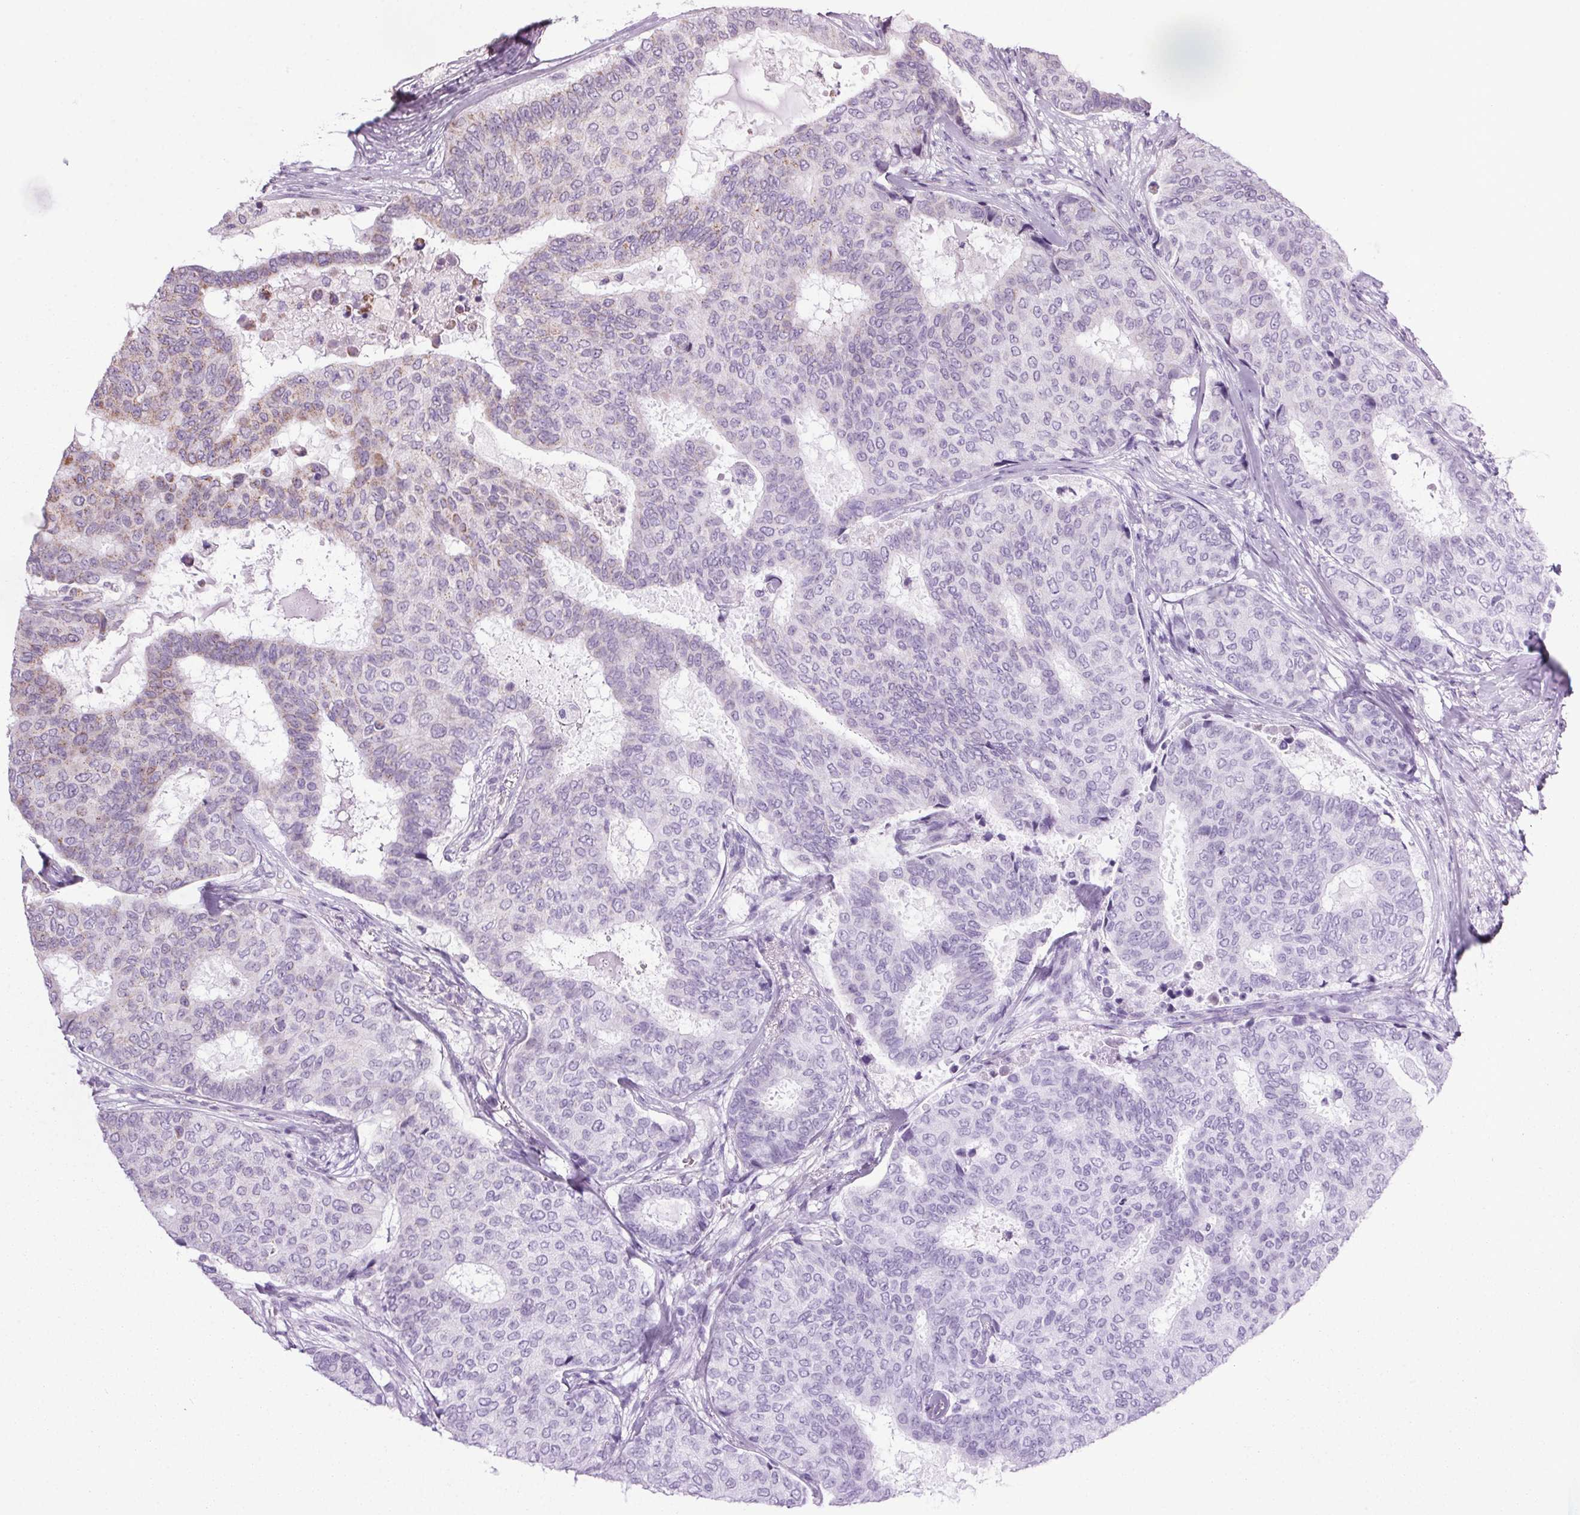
{"staining": {"intensity": "moderate", "quantity": "25%-75%", "location": "cytoplasmic/membranous"}, "tissue": "breast cancer", "cell_type": "Tumor cells", "image_type": "cancer", "snomed": [{"axis": "morphology", "description": "Duct carcinoma"}, {"axis": "topography", "description": "Breast"}], "caption": "Brown immunohistochemical staining in breast invasive ductal carcinoma displays moderate cytoplasmic/membranous positivity in approximately 25%-75% of tumor cells. (IHC, brightfield microscopy, high magnification).", "gene": "NDUFS6", "patient": {"sex": "female", "age": 75}}